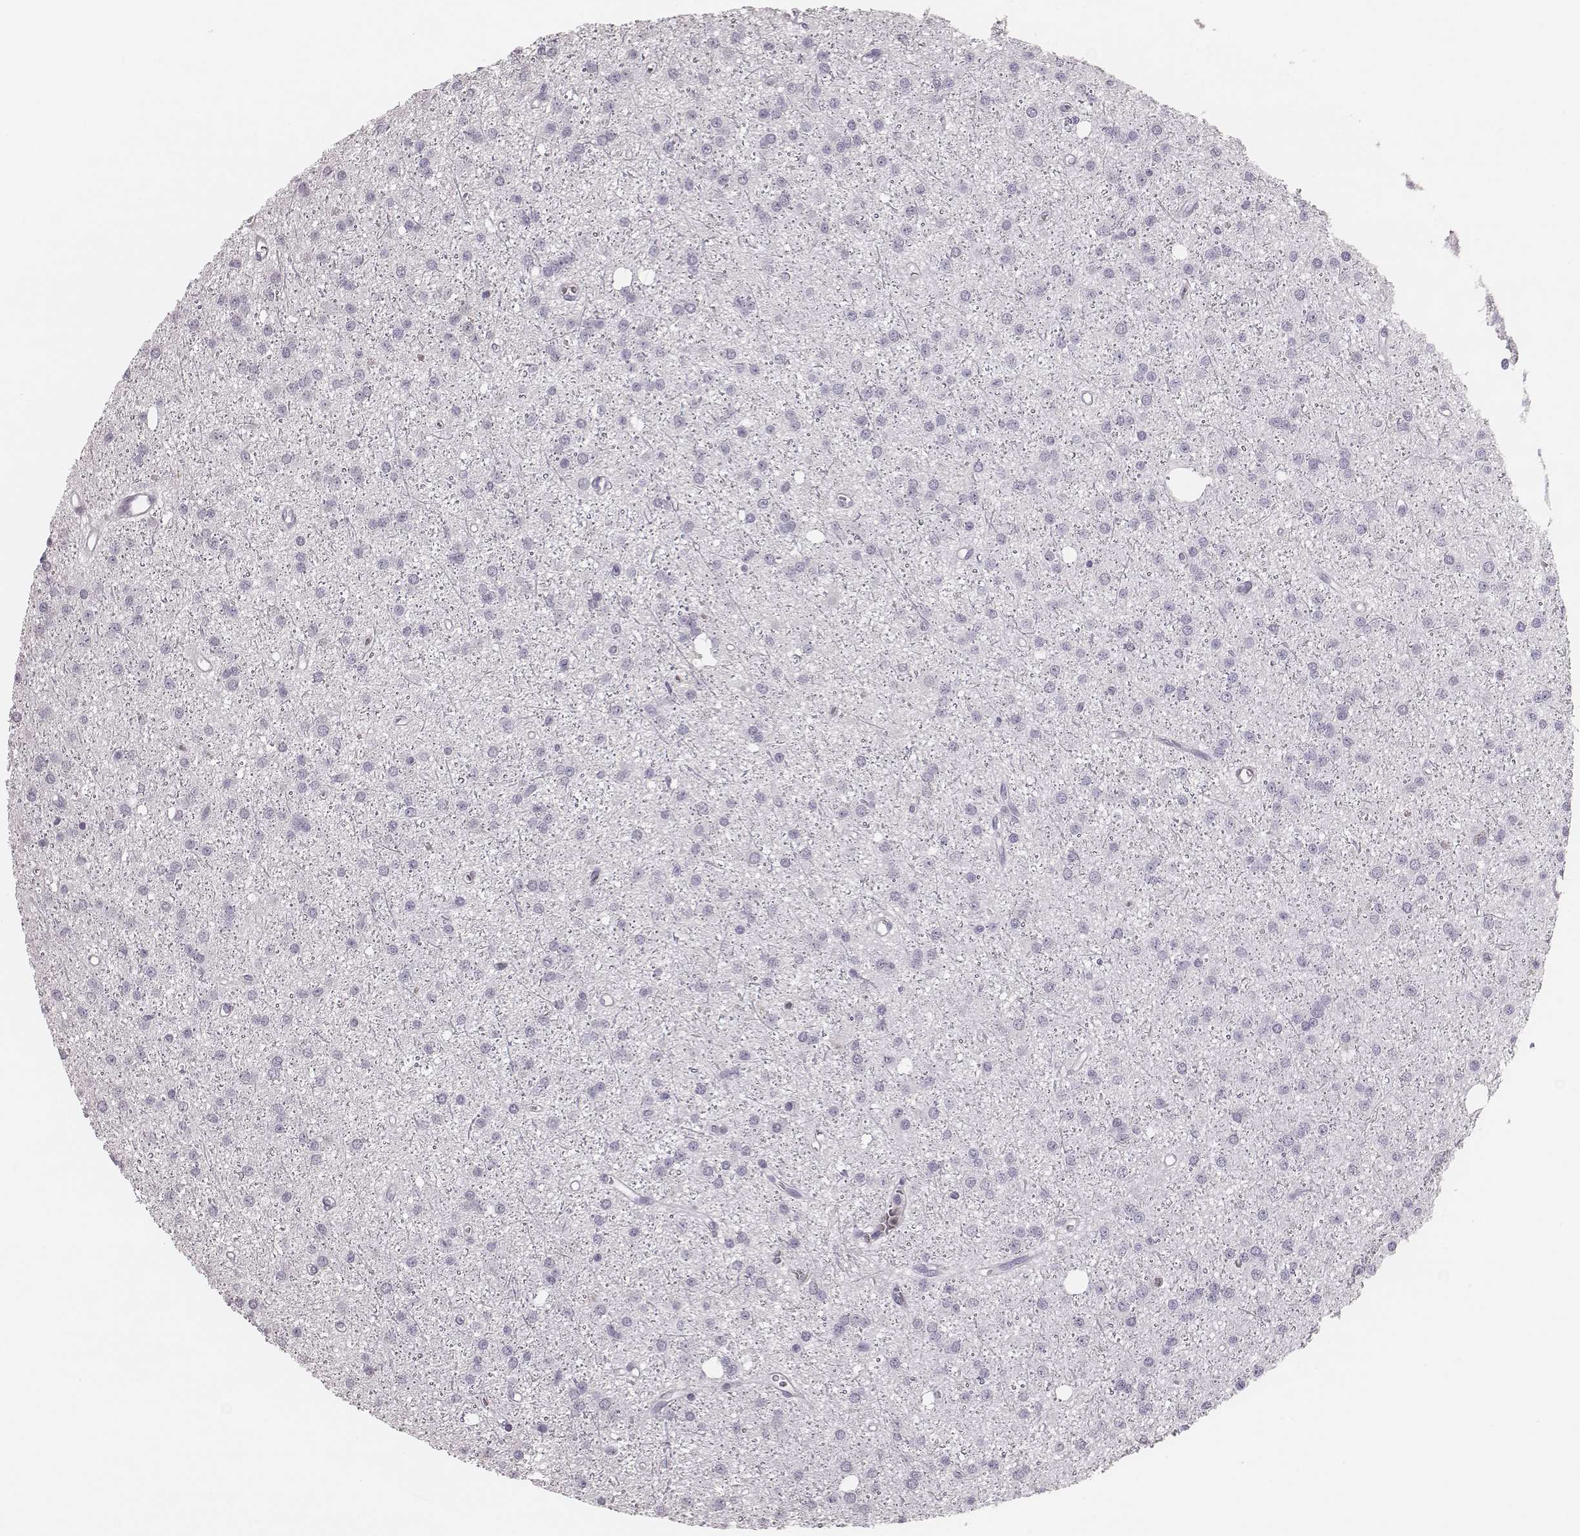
{"staining": {"intensity": "negative", "quantity": "none", "location": "none"}, "tissue": "glioma", "cell_type": "Tumor cells", "image_type": "cancer", "snomed": [{"axis": "morphology", "description": "Glioma, malignant, Low grade"}, {"axis": "topography", "description": "Brain"}], "caption": "A photomicrograph of glioma stained for a protein shows no brown staining in tumor cells.", "gene": "CSH1", "patient": {"sex": "male", "age": 27}}